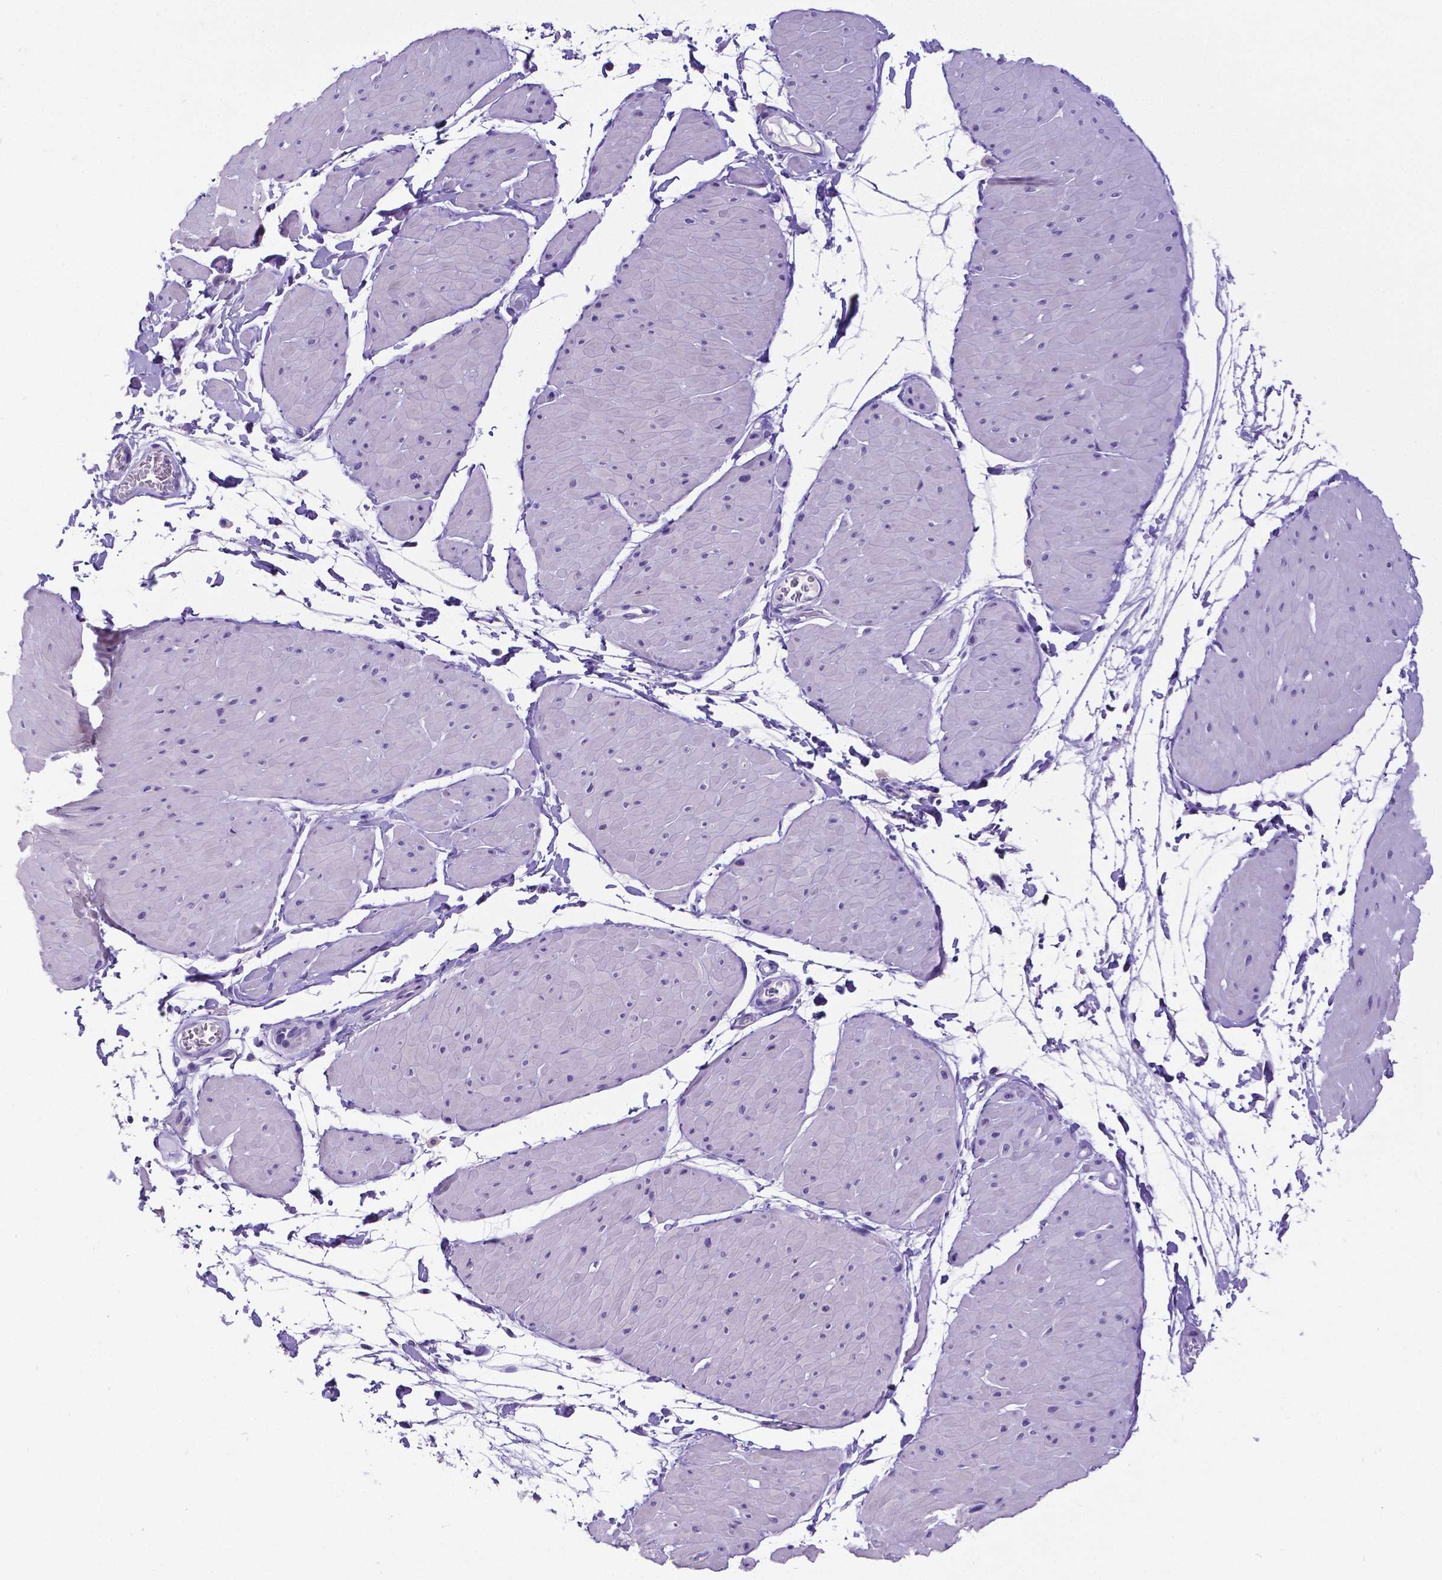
{"staining": {"intensity": "negative", "quantity": "none", "location": "none"}, "tissue": "adipose tissue", "cell_type": "Adipocytes", "image_type": "normal", "snomed": [{"axis": "morphology", "description": "Normal tissue, NOS"}, {"axis": "topography", "description": "Smooth muscle"}, {"axis": "topography", "description": "Peripheral nerve tissue"}], "caption": "Immunohistochemistry of benign adipose tissue demonstrates no staining in adipocytes.", "gene": "SATB2", "patient": {"sex": "male", "age": 58}}